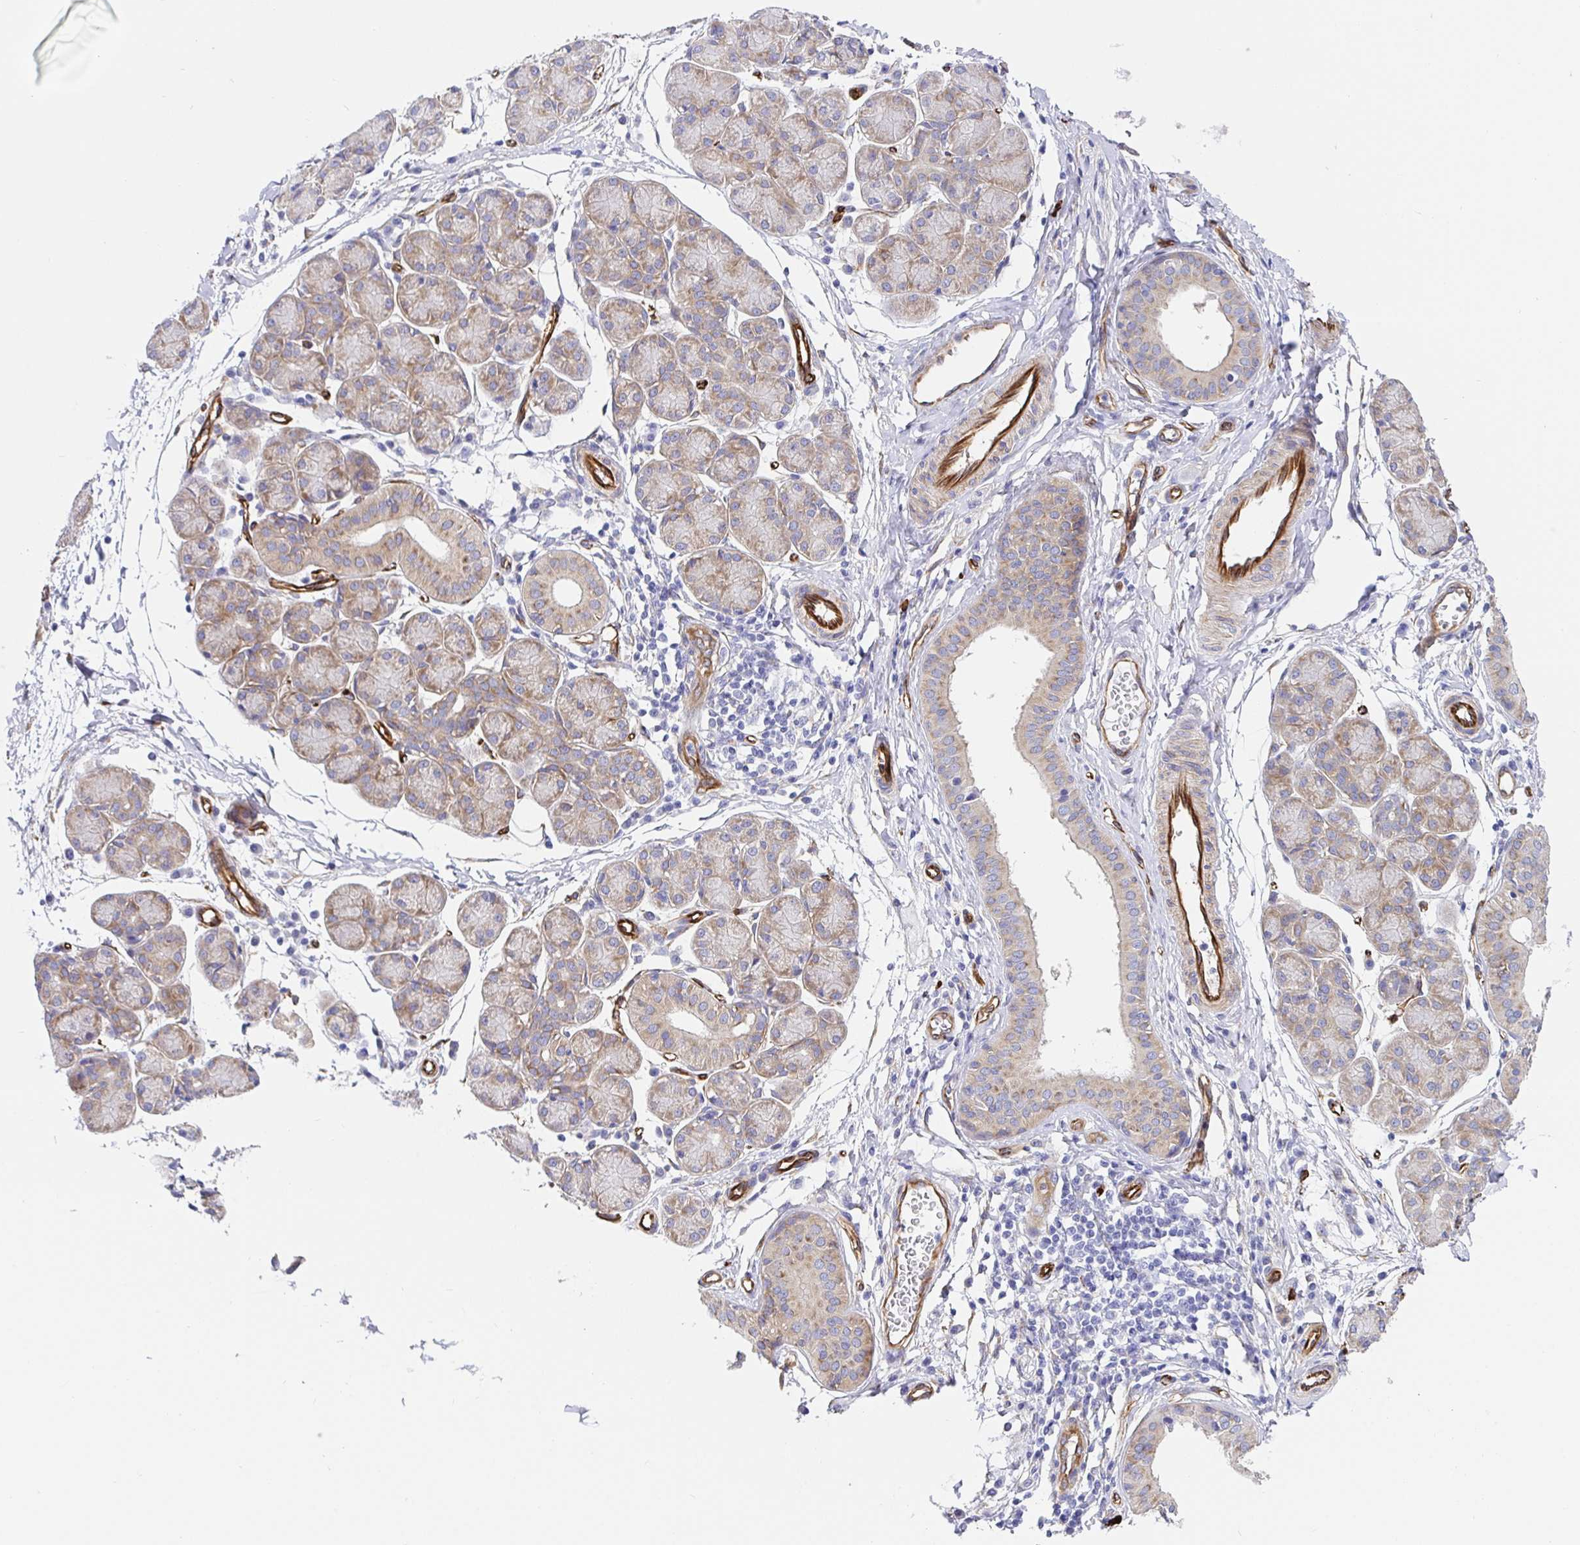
{"staining": {"intensity": "weak", "quantity": "25%-75%", "location": "cytoplasmic/membranous"}, "tissue": "salivary gland", "cell_type": "Glandular cells", "image_type": "normal", "snomed": [{"axis": "morphology", "description": "Normal tissue, NOS"}, {"axis": "morphology", "description": "Inflammation, NOS"}, {"axis": "topography", "description": "Lymph node"}, {"axis": "topography", "description": "Salivary gland"}], "caption": "The immunohistochemical stain shows weak cytoplasmic/membranous staining in glandular cells of normal salivary gland. Using DAB (3,3'-diaminobenzidine) (brown) and hematoxylin (blue) stains, captured at high magnification using brightfield microscopy.", "gene": "DOCK1", "patient": {"sex": "male", "age": 3}}